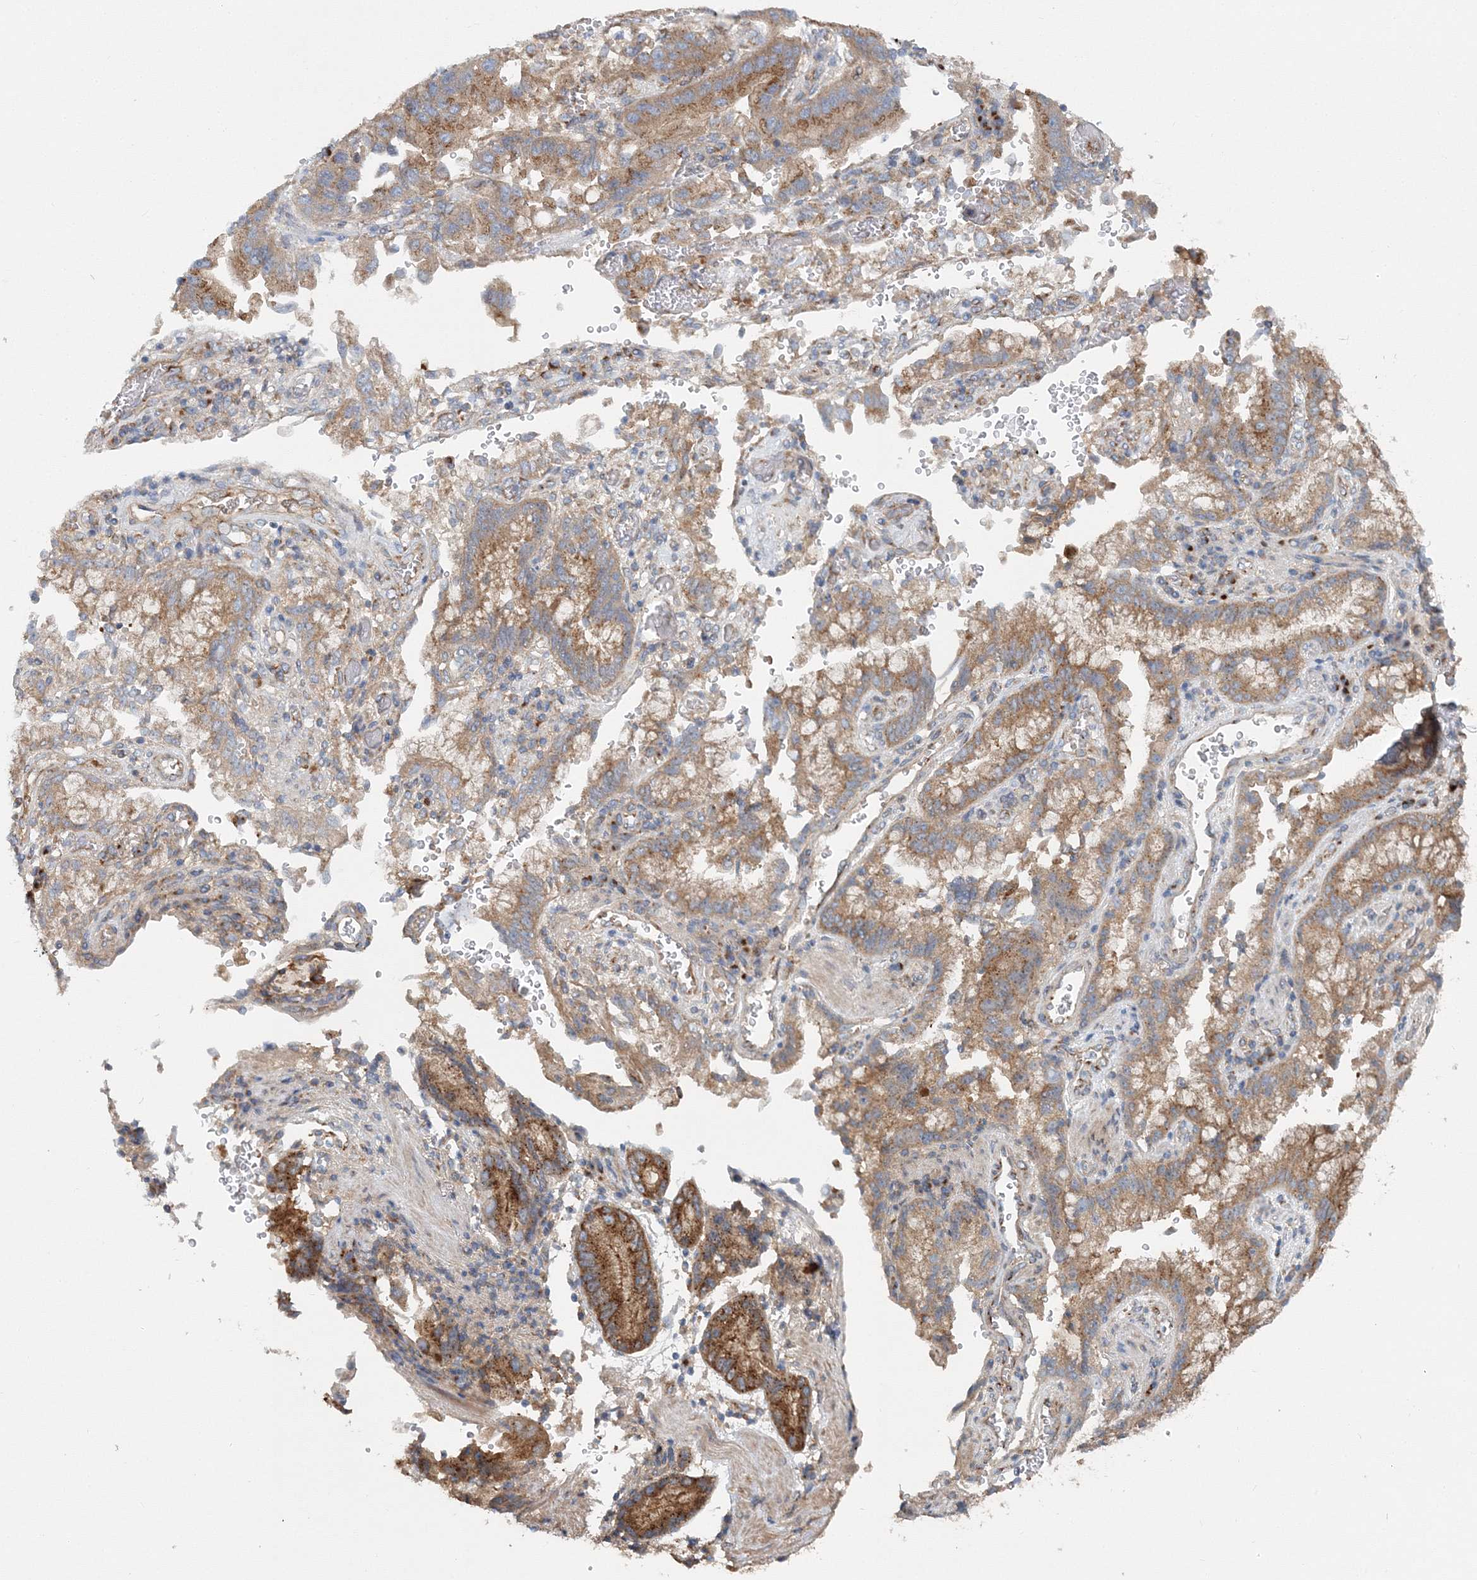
{"staining": {"intensity": "moderate", "quantity": ">75%", "location": "cytoplasmic/membranous"}, "tissue": "stomach cancer", "cell_type": "Tumor cells", "image_type": "cancer", "snomed": [{"axis": "morphology", "description": "Adenocarcinoma, NOS"}, {"axis": "topography", "description": "Stomach"}], "caption": "Stomach cancer stained with DAB immunohistochemistry reveals medium levels of moderate cytoplasmic/membranous staining in about >75% of tumor cells.", "gene": "SEC23IP", "patient": {"sex": "male", "age": 62}}